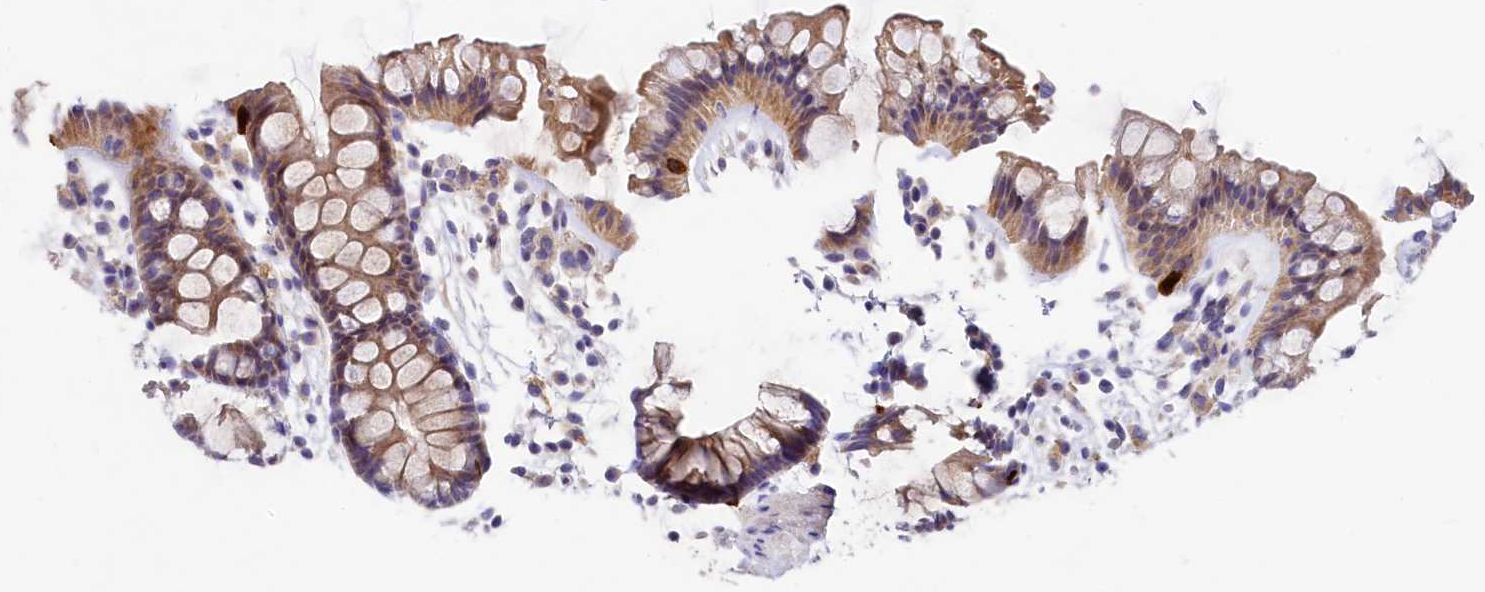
{"staining": {"intensity": "weak", "quantity": ">75%", "location": "cytoplasmic/membranous"}, "tissue": "colon", "cell_type": "Endothelial cells", "image_type": "normal", "snomed": [{"axis": "morphology", "description": "Normal tissue, NOS"}, {"axis": "topography", "description": "Colon"}], "caption": "Immunohistochemical staining of normal colon exhibits >75% levels of weak cytoplasmic/membranous protein staining in about >75% of endothelial cells.", "gene": "FXYD6", "patient": {"sex": "female", "age": 62}}